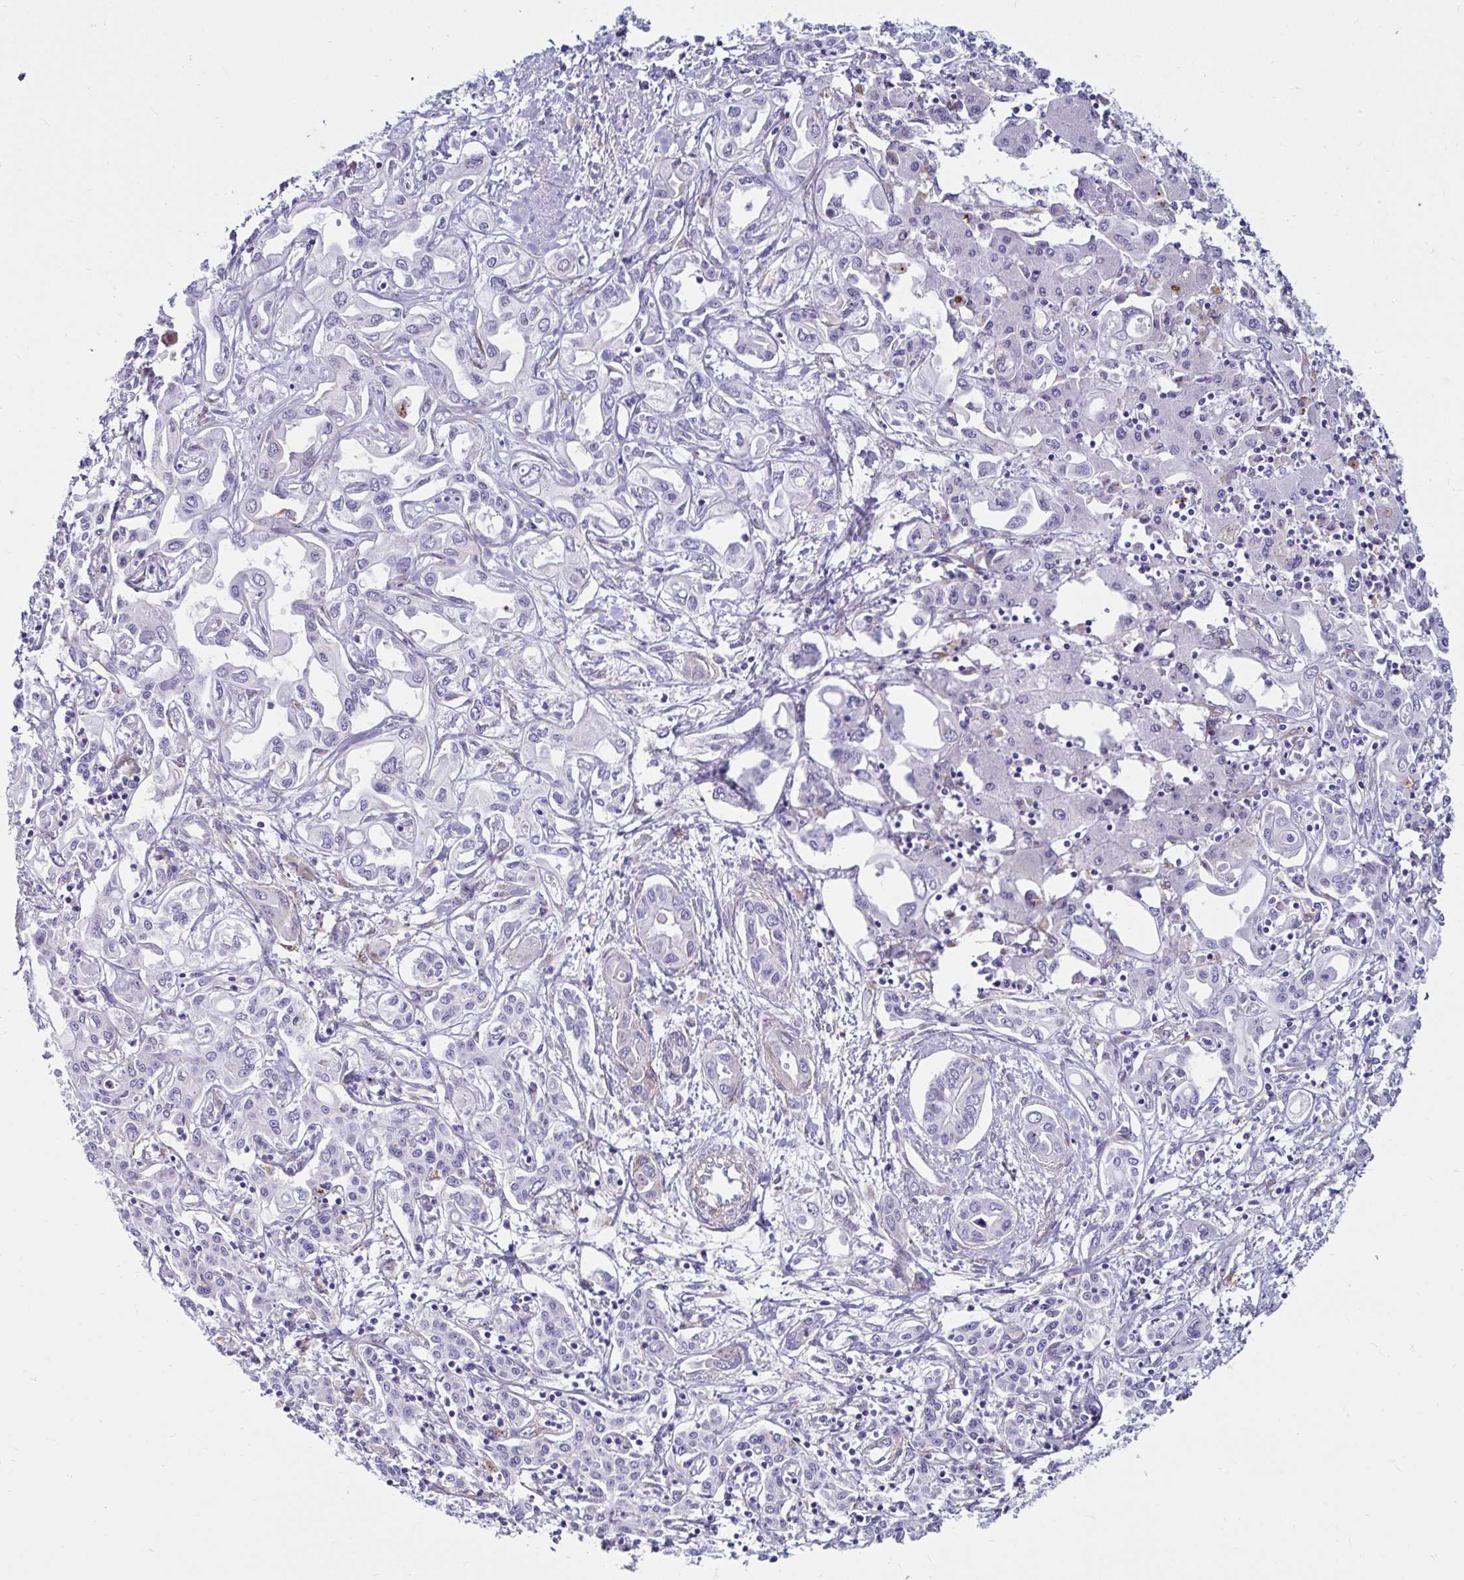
{"staining": {"intensity": "negative", "quantity": "none", "location": "none"}, "tissue": "renal cancer", "cell_type": "Tumor cells", "image_type": "cancer", "snomed": [{"axis": "morphology", "description": "Adenocarcinoma, NOS"}, {"axis": "topography", "description": "Kidney"}], "caption": "Tumor cells are negative for protein expression in human renal adenocarcinoma.", "gene": "ANKRD62", "patient": {"sex": "female", "age": 63}}